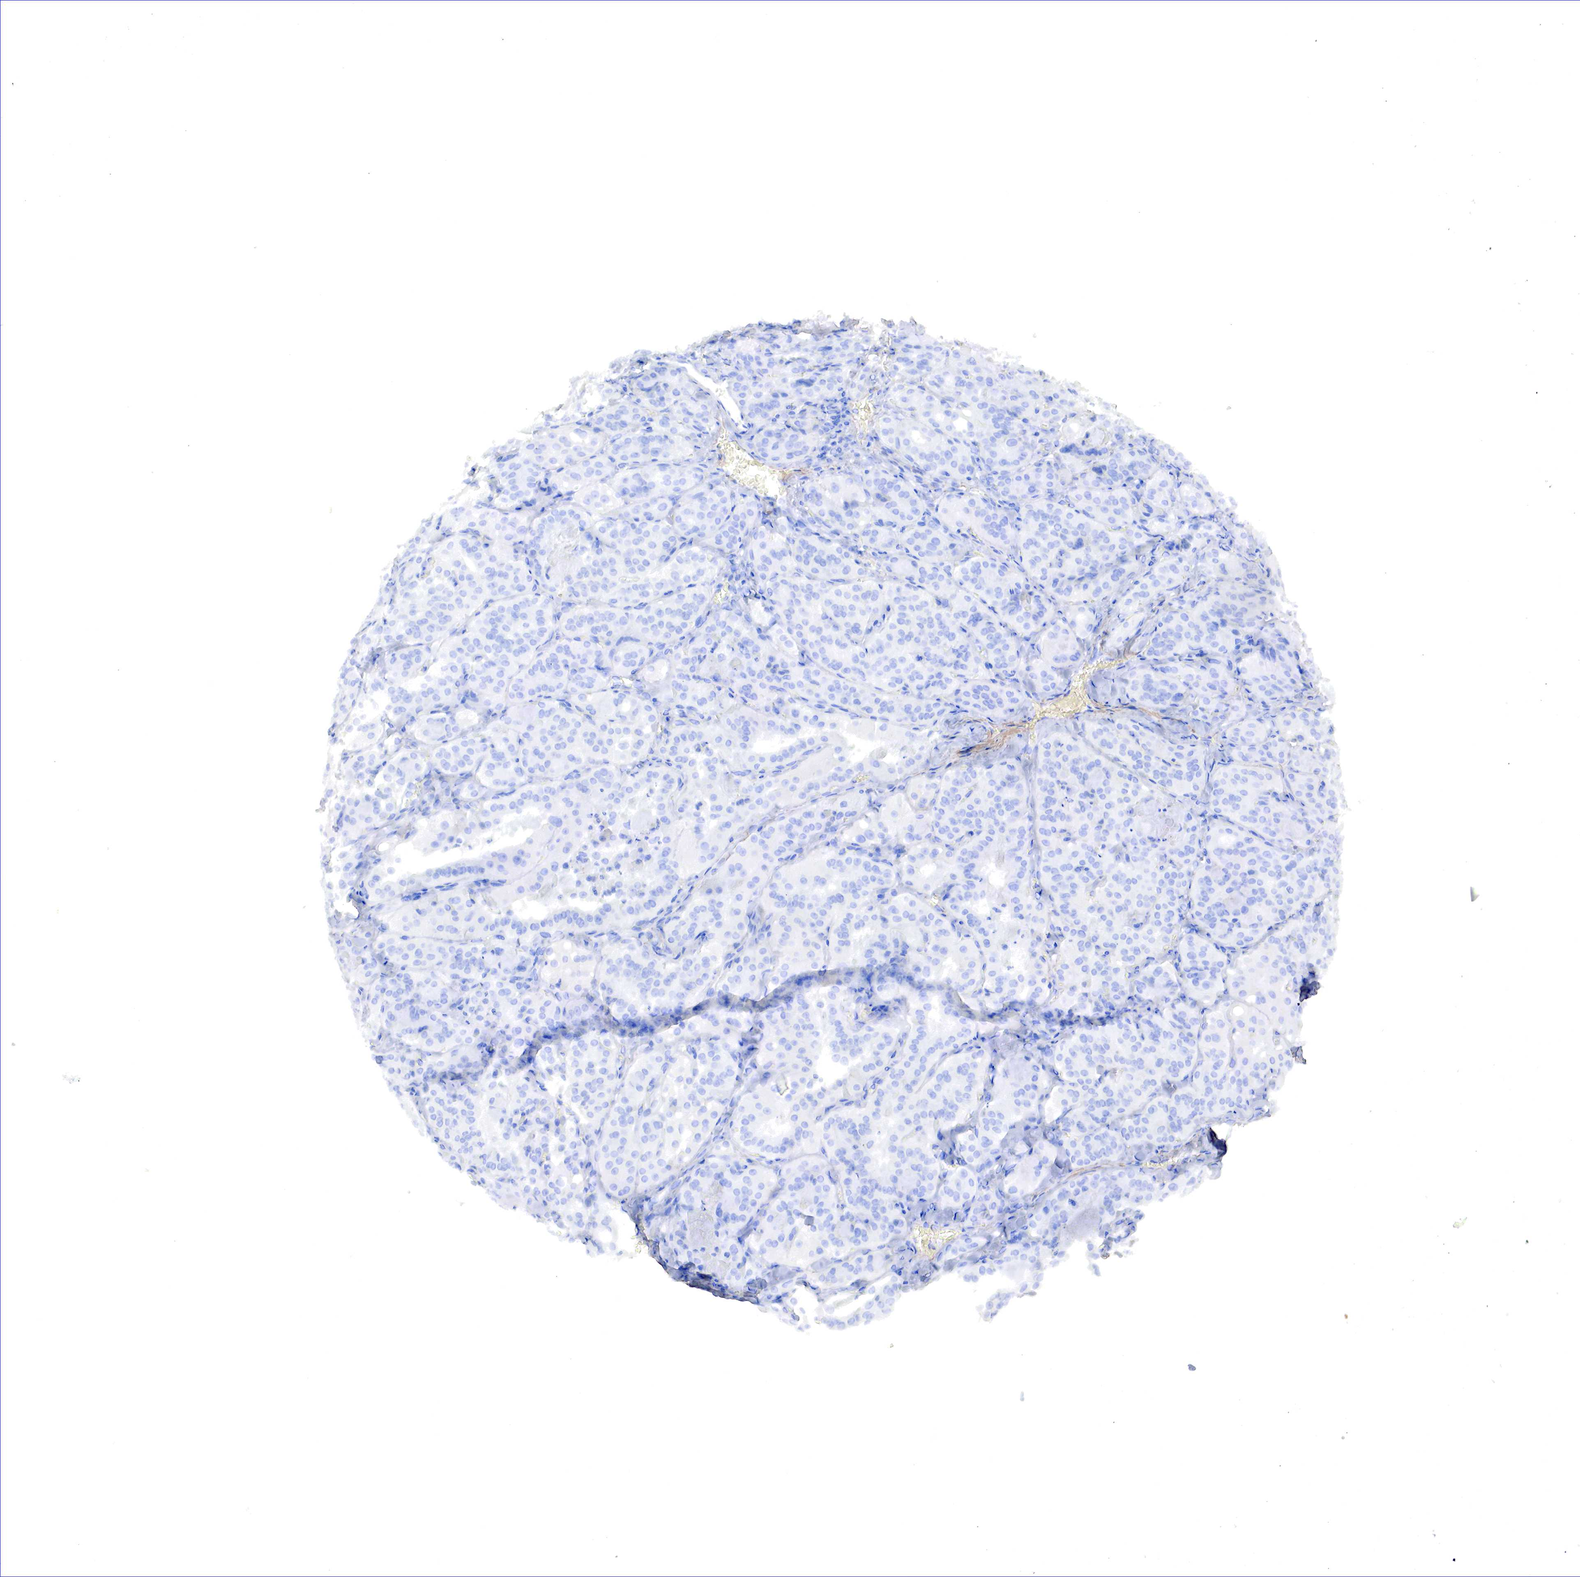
{"staining": {"intensity": "negative", "quantity": "none", "location": "none"}, "tissue": "thyroid cancer", "cell_type": "Tumor cells", "image_type": "cancer", "snomed": [{"axis": "morphology", "description": "Carcinoma, NOS"}, {"axis": "topography", "description": "Thyroid gland"}], "caption": "Immunohistochemical staining of thyroid cancer displays no significant expression in tumor cells.", "gene": "TPM1", "patient": {"sex": "male", "age": 76}}